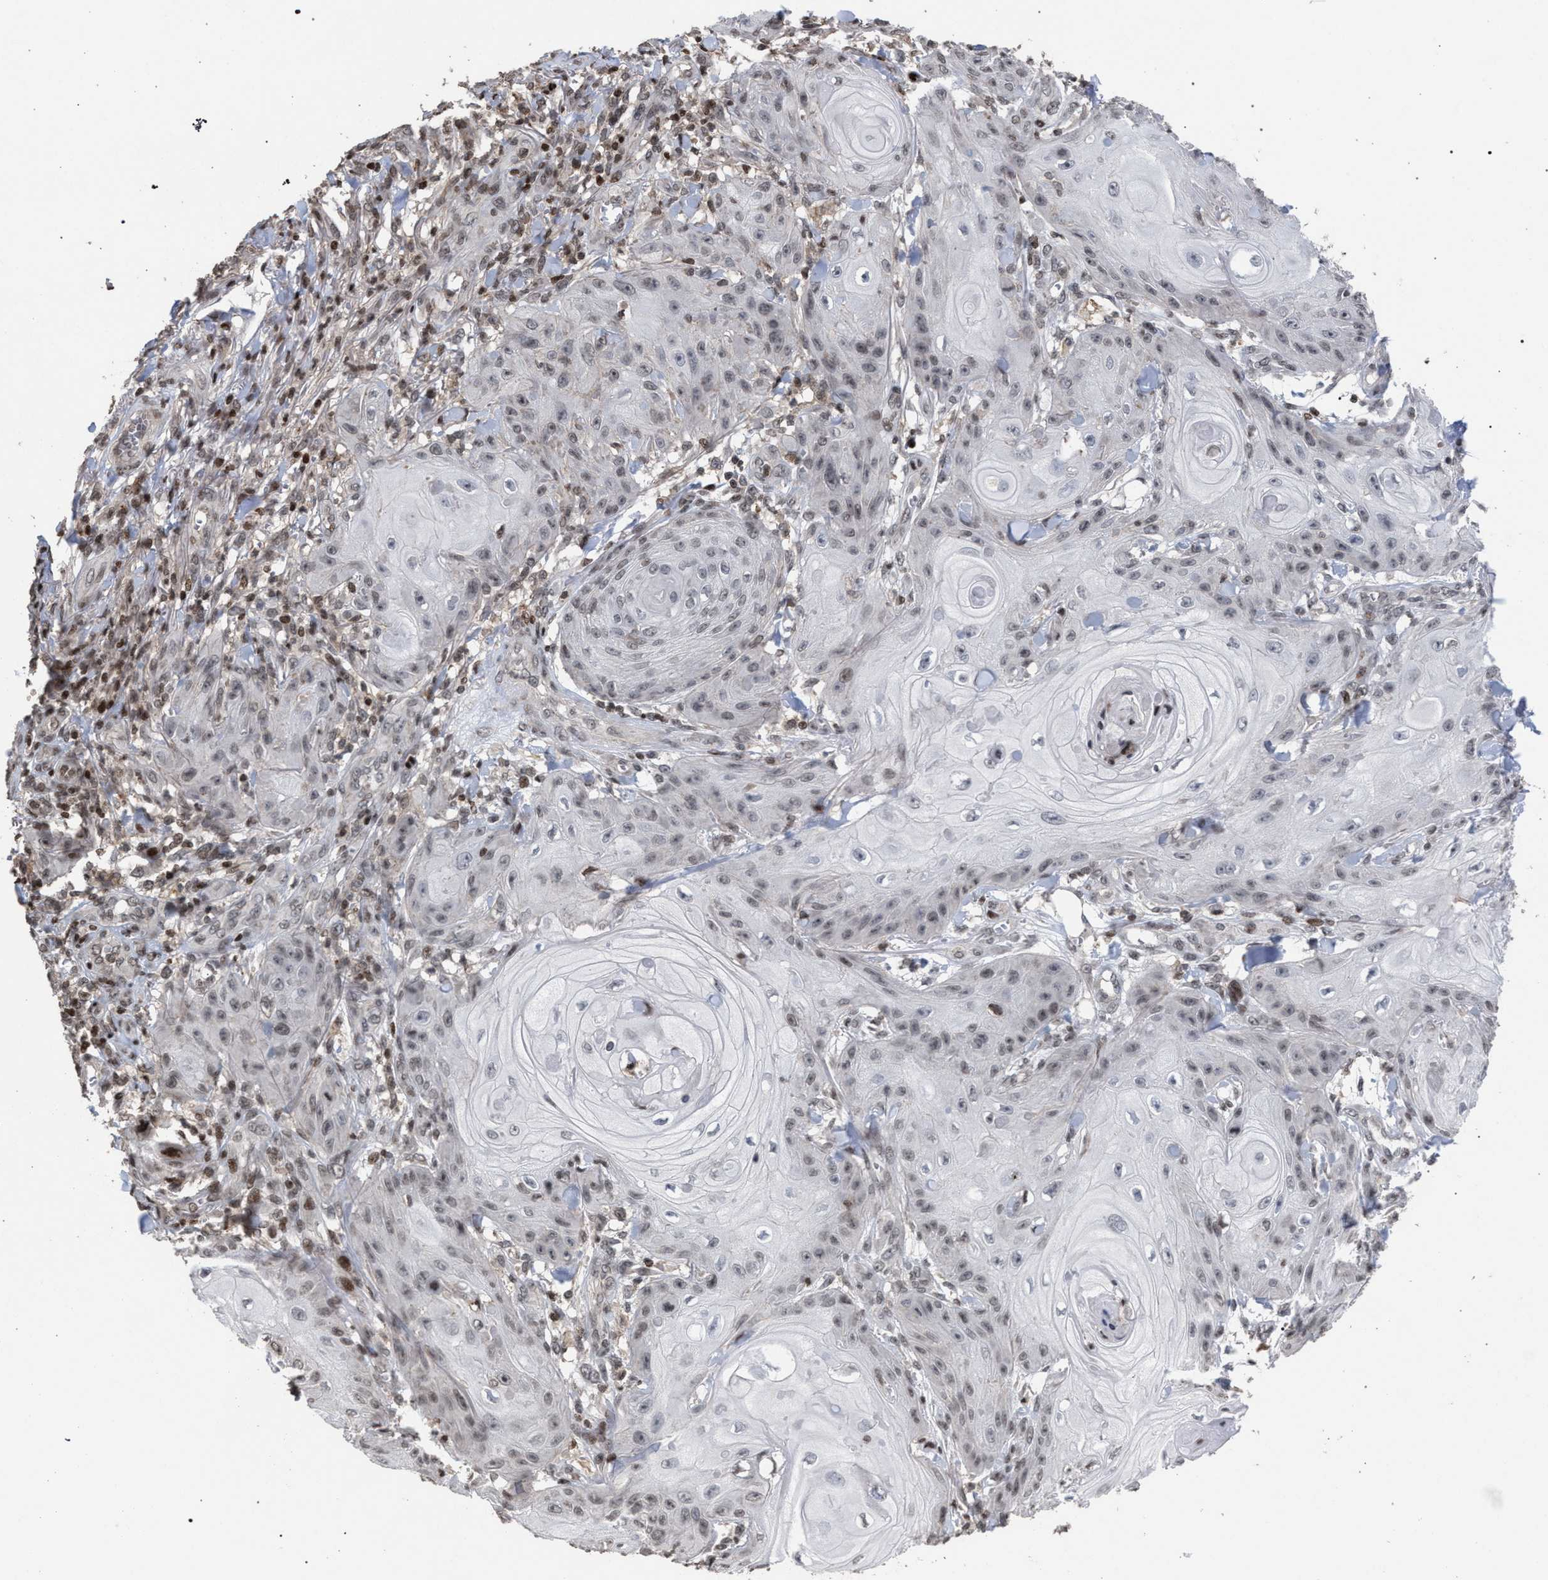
{"staining": {"intensity": "weak", "quantity": "25%-75%", "location": "nuclear"}, "tissue": "skin cancer", "cell_type": "Tumor cells", "image_type": "cancer", "snomed": [{"axis": "morphology", "description": "Squamous cell carcinoma, NOS"}, {"axis": "topography", "description": "Skin"}], "caption": "Protein expression analysis of human skin squamous cell carcinoma reveals weak nuclear expression in about 25%-75% of tumor cells.", "gene": "FOXD3", "patient": {"sex": "male", "age": 74}}